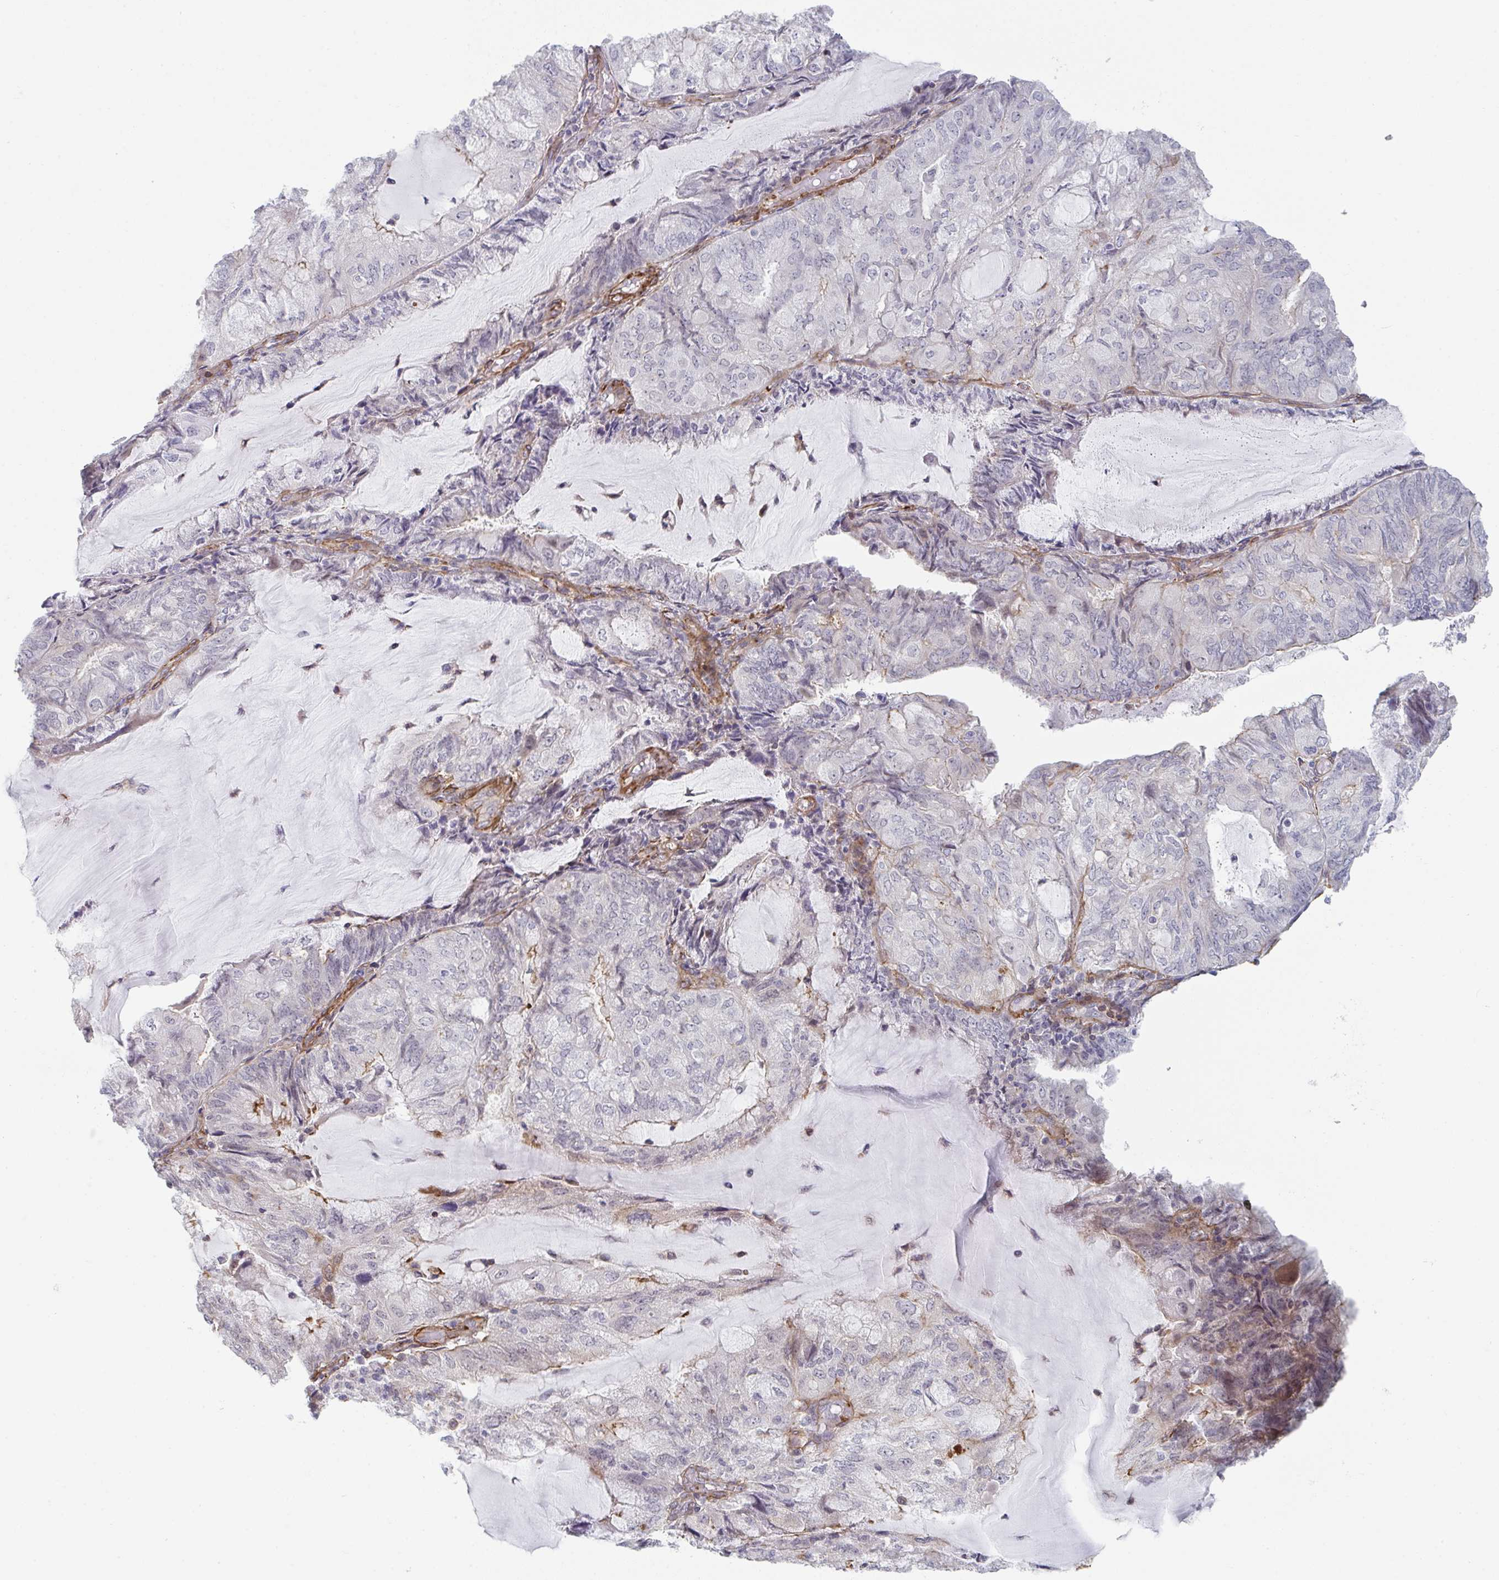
{"staining": {"intensity": "negative", "quantity": "none", "location": "none"}, "tissue": "endometrial cancer", "cell_type": "Tumor cells", "image_type": "cancer", "snomed": [{"axis": "morphology", "description": "Adenocarcinoma, NOS"}, {"axis": "topography", "description": "Endometrium"}], "caption": "DAB immunohistochemical staining of human endometrial cancer (adenocarcinoma) exhibits no significant expression in tumor cells.", "gene": "NEURL4", "patient": {"sex": "female", "age": 81}}